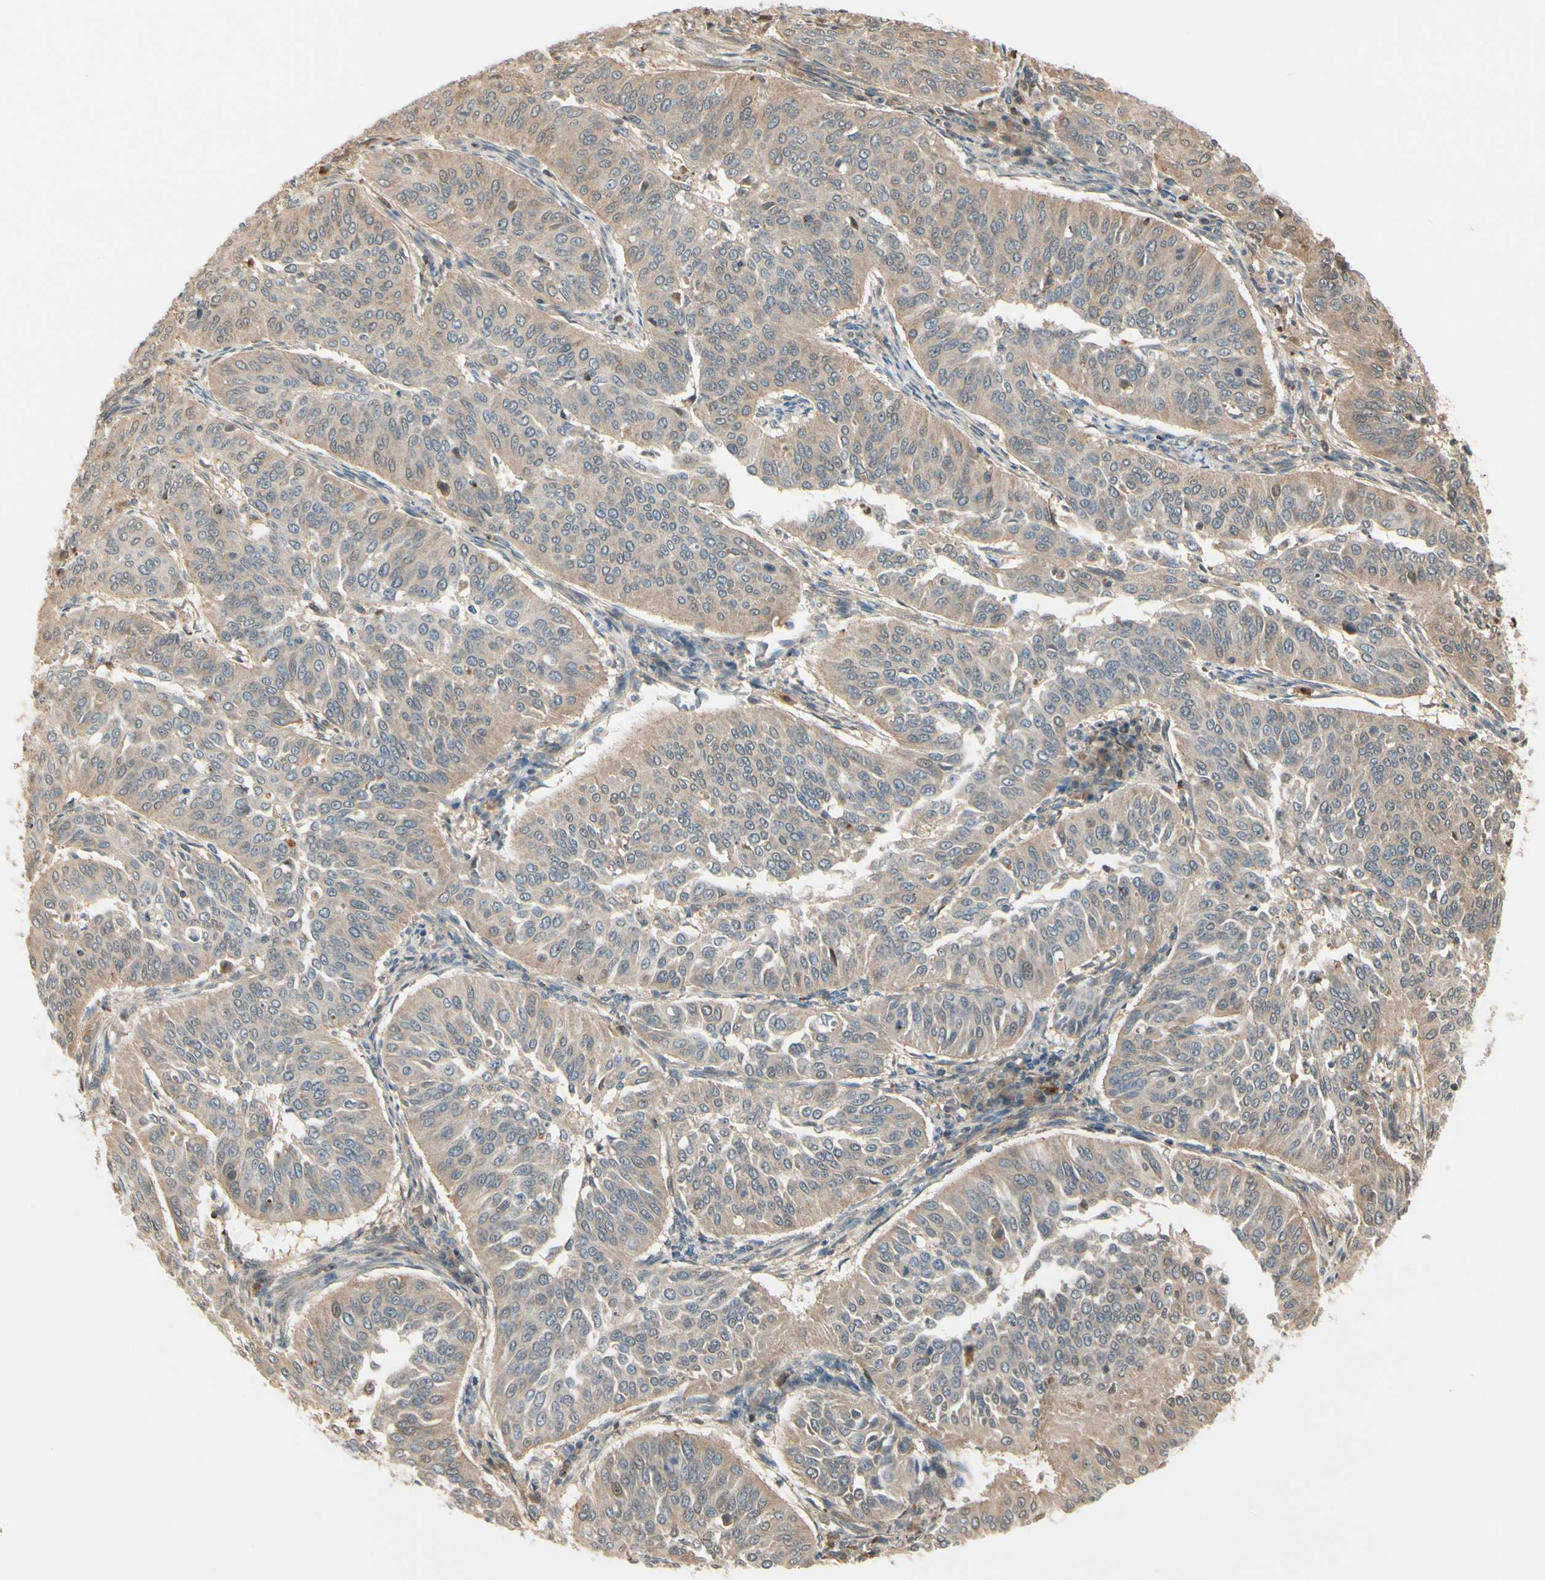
{"staining": {"intensity": "weak", "quantity": ">75%", "location": "cytoplasmic/membranous"}, "tissue": "cervical cancer", "cell_type": "Tumor cells", "image_type": "cancer", "snomed": [{"axis": "morphology", "description": "Normal tissue, NOS"}, {"axis": "morphology", "description": "Squamous cell carcinoma, NOS"}, {"axis": "topography", "description": "Cervix"}], "caption": "Immunohistochemistry of cervical cancer (squamous cell carcinoma) displays low levels of weak cytoplasmic/membranous positivity in approximately >75% of tumor cells. Using DAB (3,3'-diaminobenzidine) (brown) and hematoxylin (blue) stains, captured at high magnification using brightfield microscopy.", "gene": "EVC", "patient": {"sex": "female", "age": 39}}